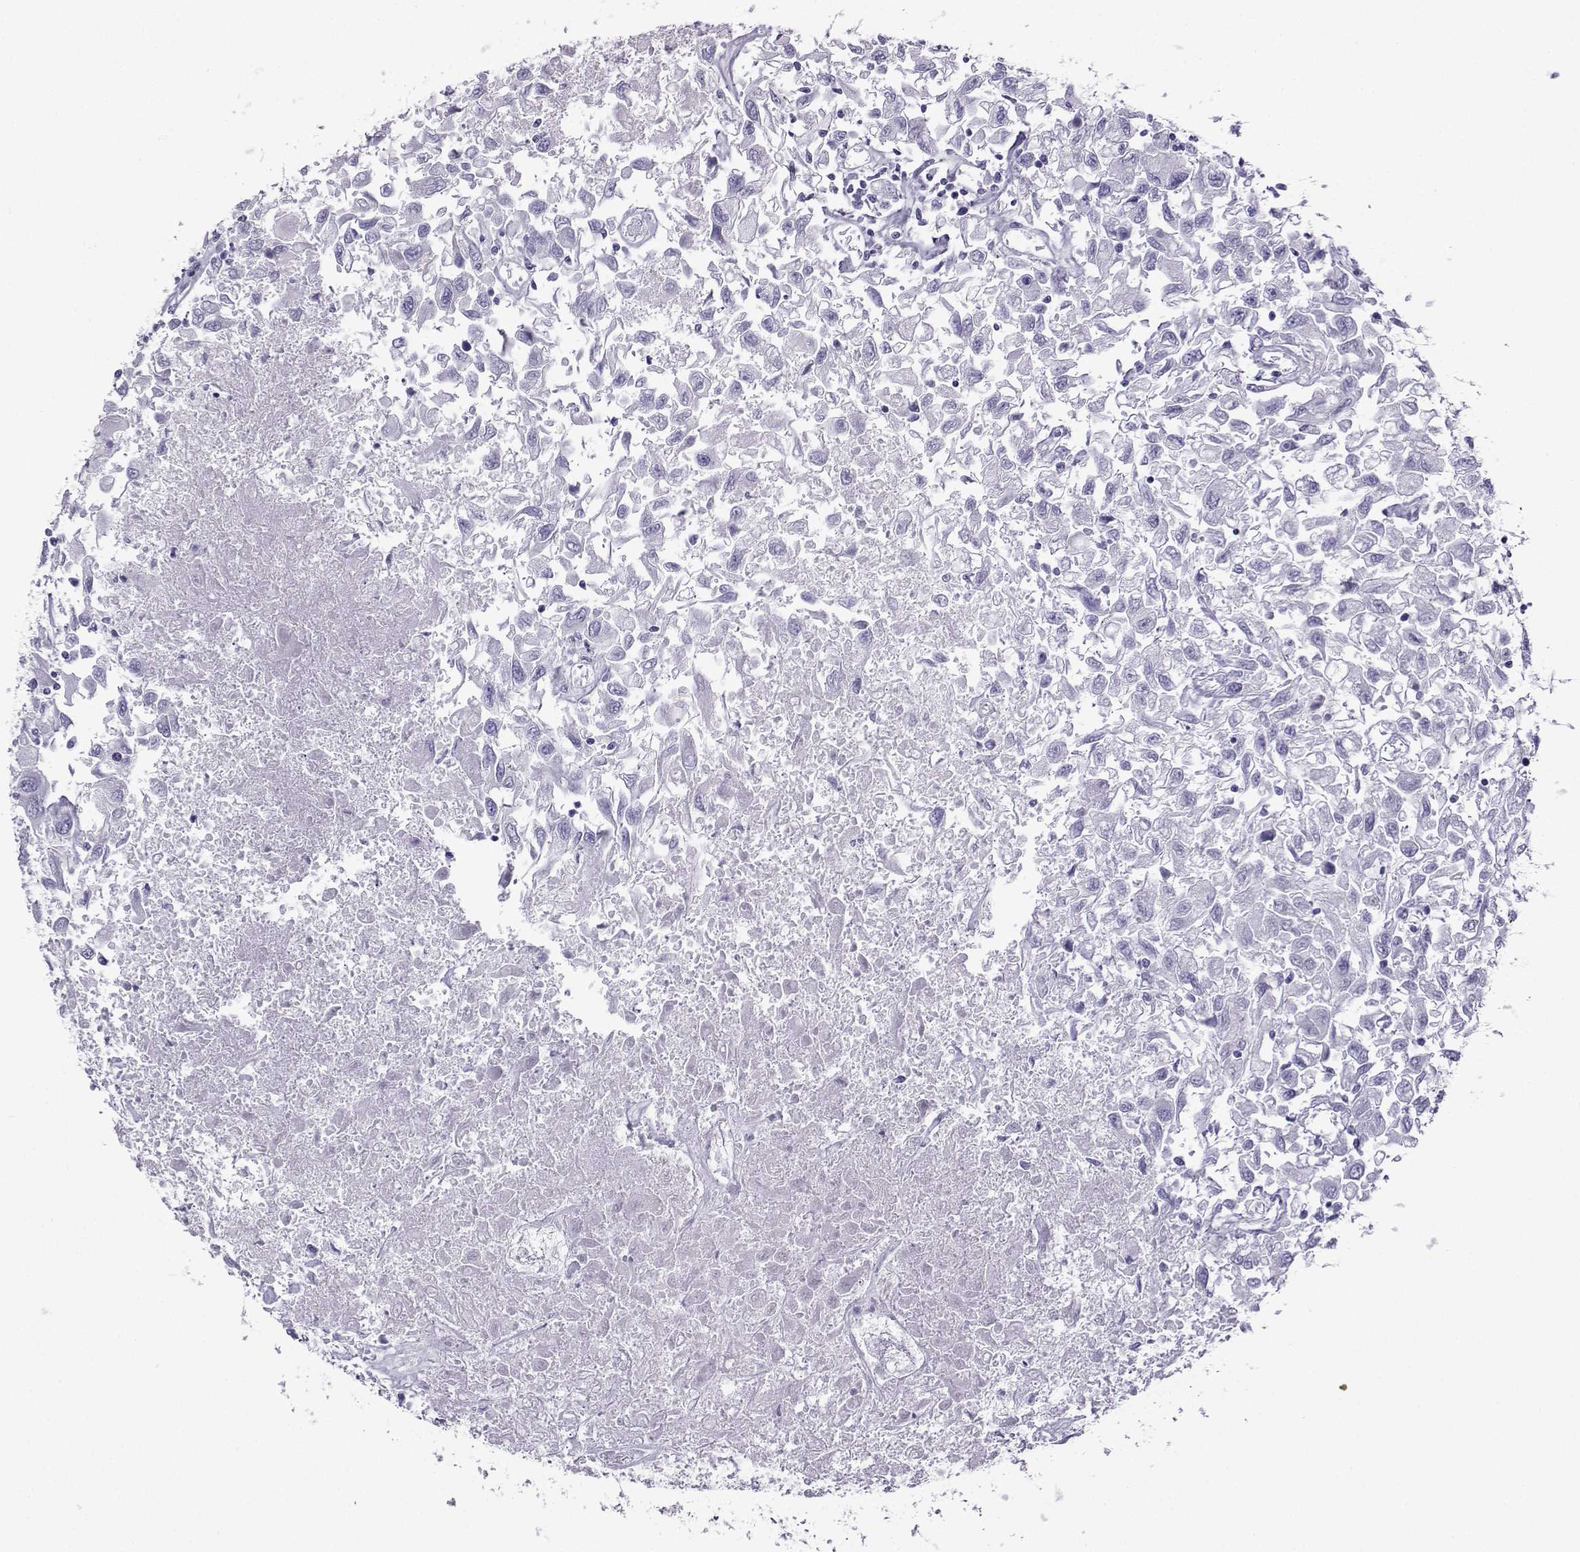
{"staining": {"intensity": "negative", "quantity": "none", "location": "none"}, "tissue": "renal cancer", "cell_type": "Tumor cells", "image_type": "cancer", "snomed": [{"axis": "morphology", "description": "Adenocarcinoma, NOS"}, {"axis": "topography", "description": "Kidney"}], "caption": "This is an immunohistochemistry (IHC) micrograph of renal adenocarcinoma. There is no expression in tumor cells.", "gene": "CRYBB1", "patient": {"sex": "female", "age": 76}}